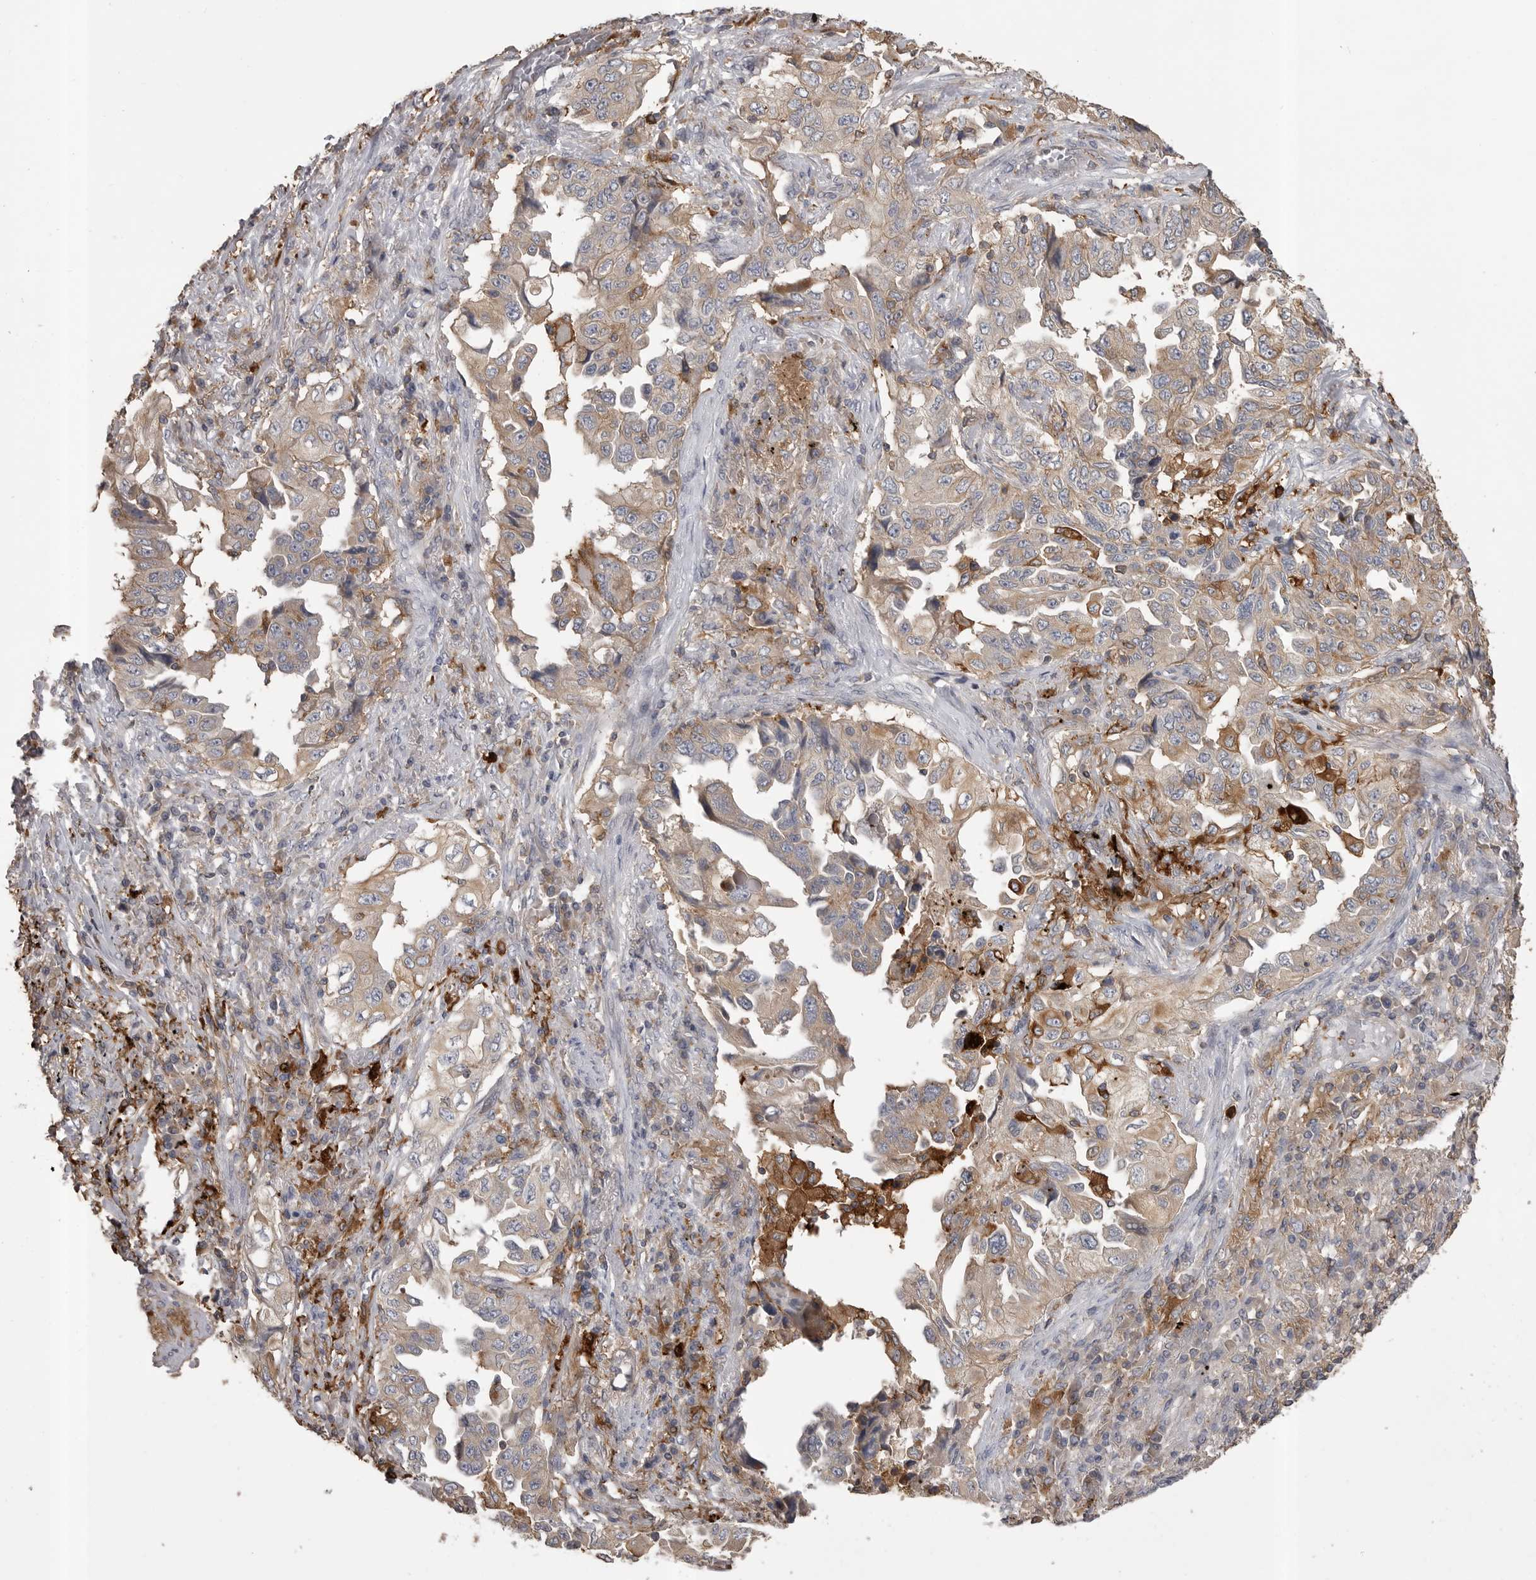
{"staining": {"intensity": "weak", "quantity": ">75%", "location": "cytoplasmic/membranous"}, "tissue": "lung cancer", "cell_type": "Tumor cells", "image_type": "cancer", "snomed": [{"axis": "morphology", "description": "Adenocarcinoma, NOS"}, {"axis": "topography", "description": "Lung"}], "caption": "Immunohistochemistry (DAB) staining of human adenocarcinoma (lung) demonstrates weak cytoplasmic/membranous protein expression in approximately >75% of tumor cells. (Brightfield microscopy of DAB IHC at high magnification).", "gene": "CMTM6", "patient": {"sex": "female", "age": 51}}